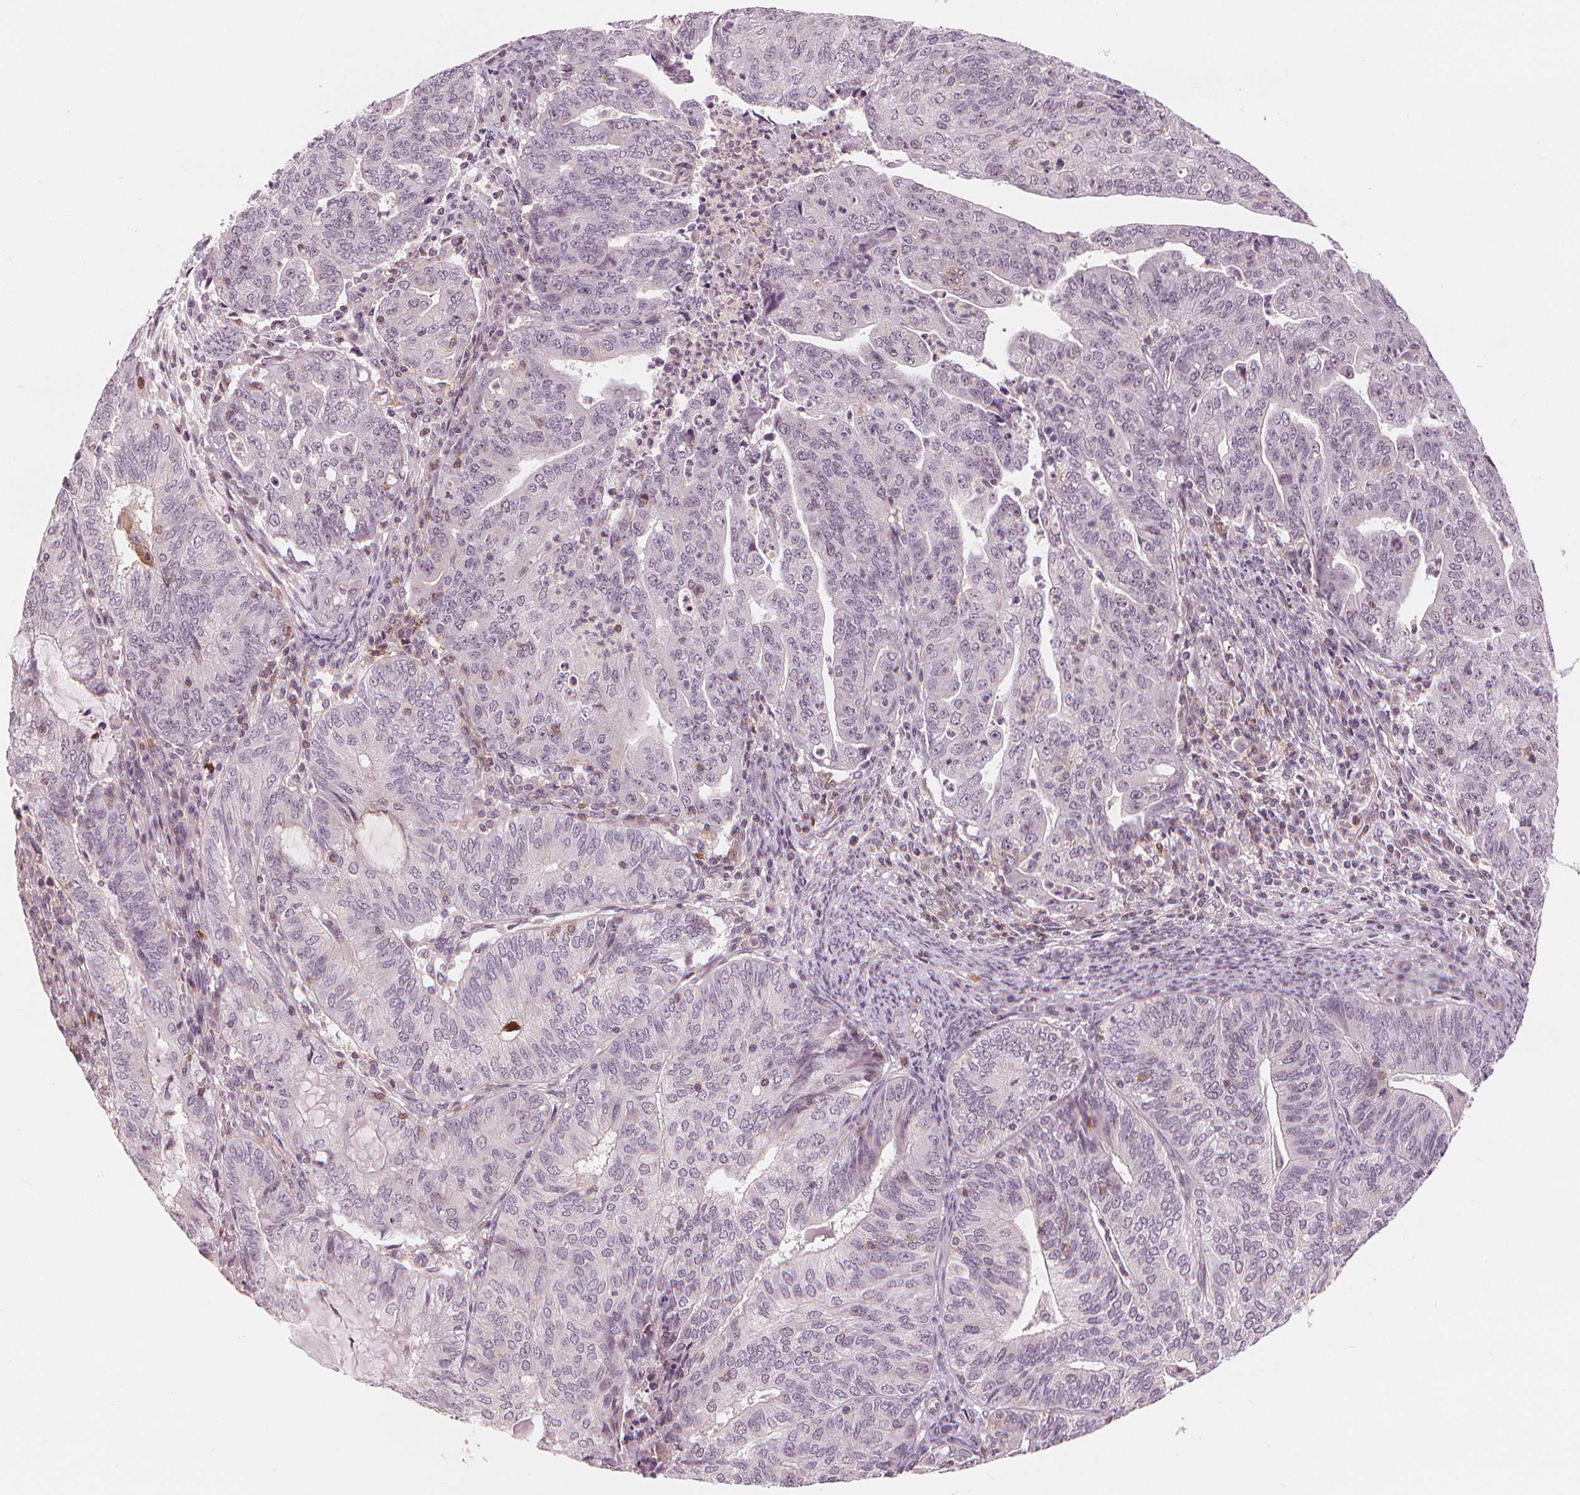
{"staining": {"intensity": "negative", "quantity": "none", "location": "none"}, "tissue": "endometrial cancer", "cell_type": "Tumor cells", "image_type": "cancer", "snomed": [{"axis": "morphology", "description": "Adenocarcinoma, NOS"}, {"axis": "topography", "description": "Endometrium"}], "caption": "Tumor cells show no significant protein positivity in endometrial cancer. (DAB immunohistochemistry visualized using brightfield microscopy, high magnification).", "gene": "SLC34A1", "patient": {"sex": "female", "age": 82}}